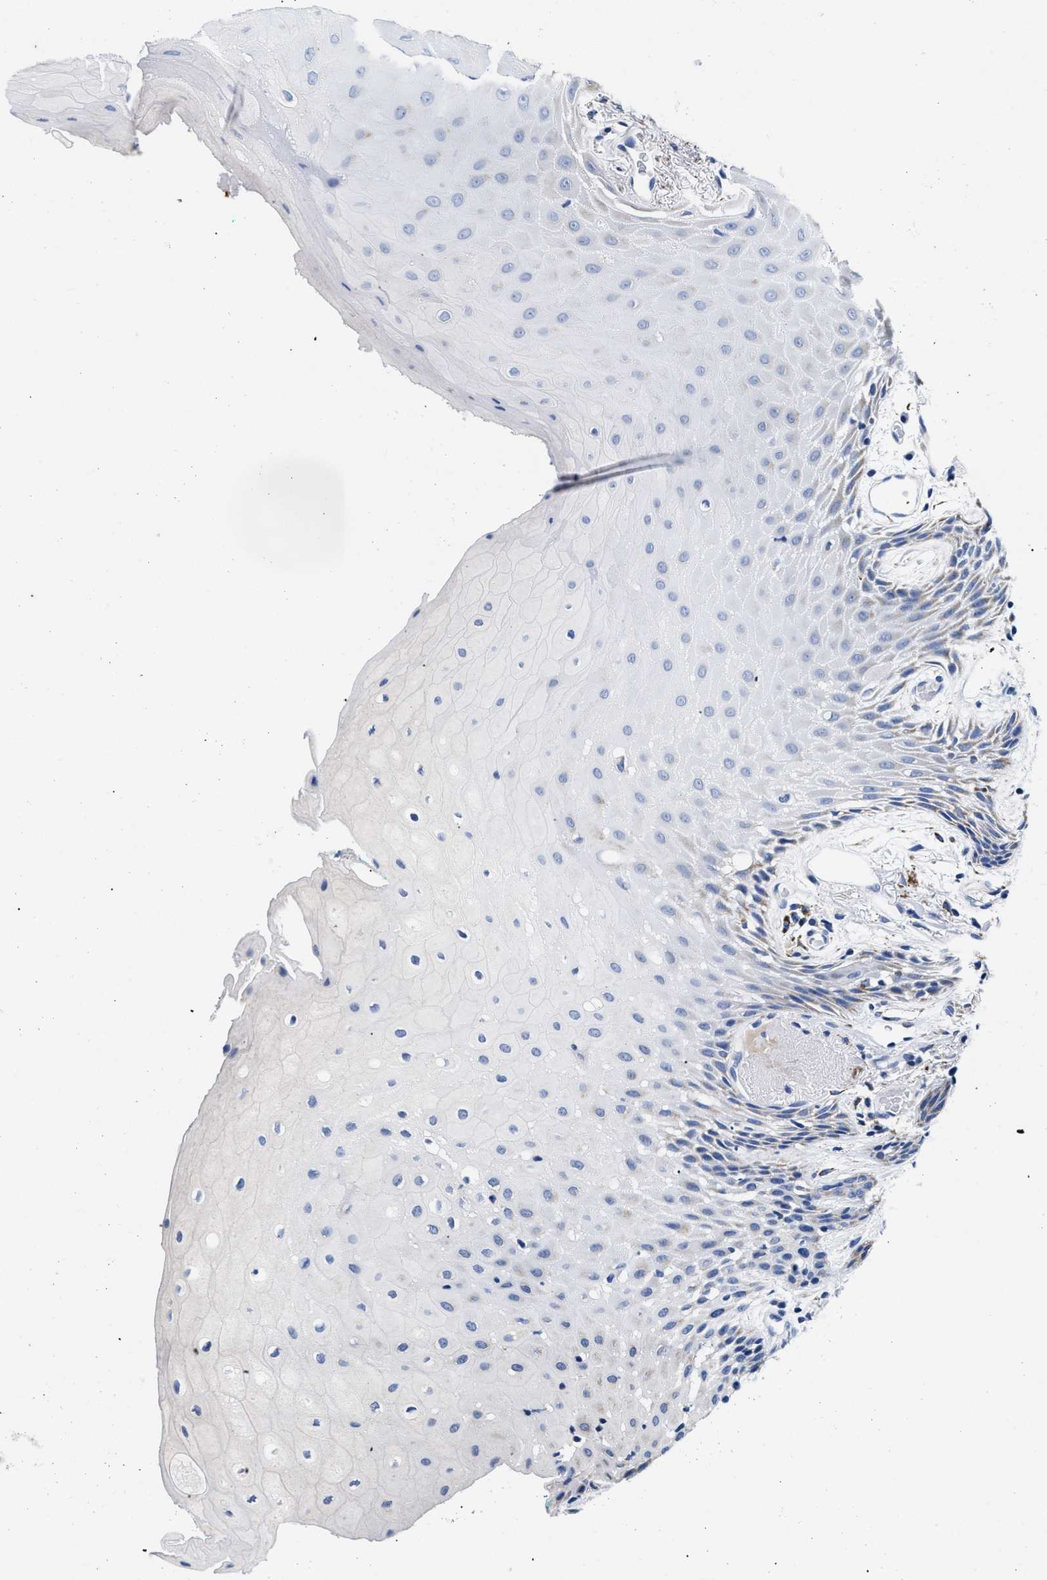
{"staining": {"intensity": "negative", "quantity": "none", "location": "none"}, "tissue": "oral mucosa", "cell_type": "Squamous epithelial cells", "image_type": "normal", "snomed": [{"axis": "morphology", "description": "Normal tissue, NOS"}, {"axis": "morphology", "description": "Squamous cell carcinoma, NOS"}, {"axis": "topography", "description": "Oral tissue"}, {"axis": "topography", "description": "Salivary gland"}, {"axis": "topography", "description": "Head-Neck"}], "caption": "The IHC photomicrograph has no significant staining in squamous epithelial cells of oral mucosa.", "gene": "GPR149", "patient": {"sex": "female", "age": 62}}